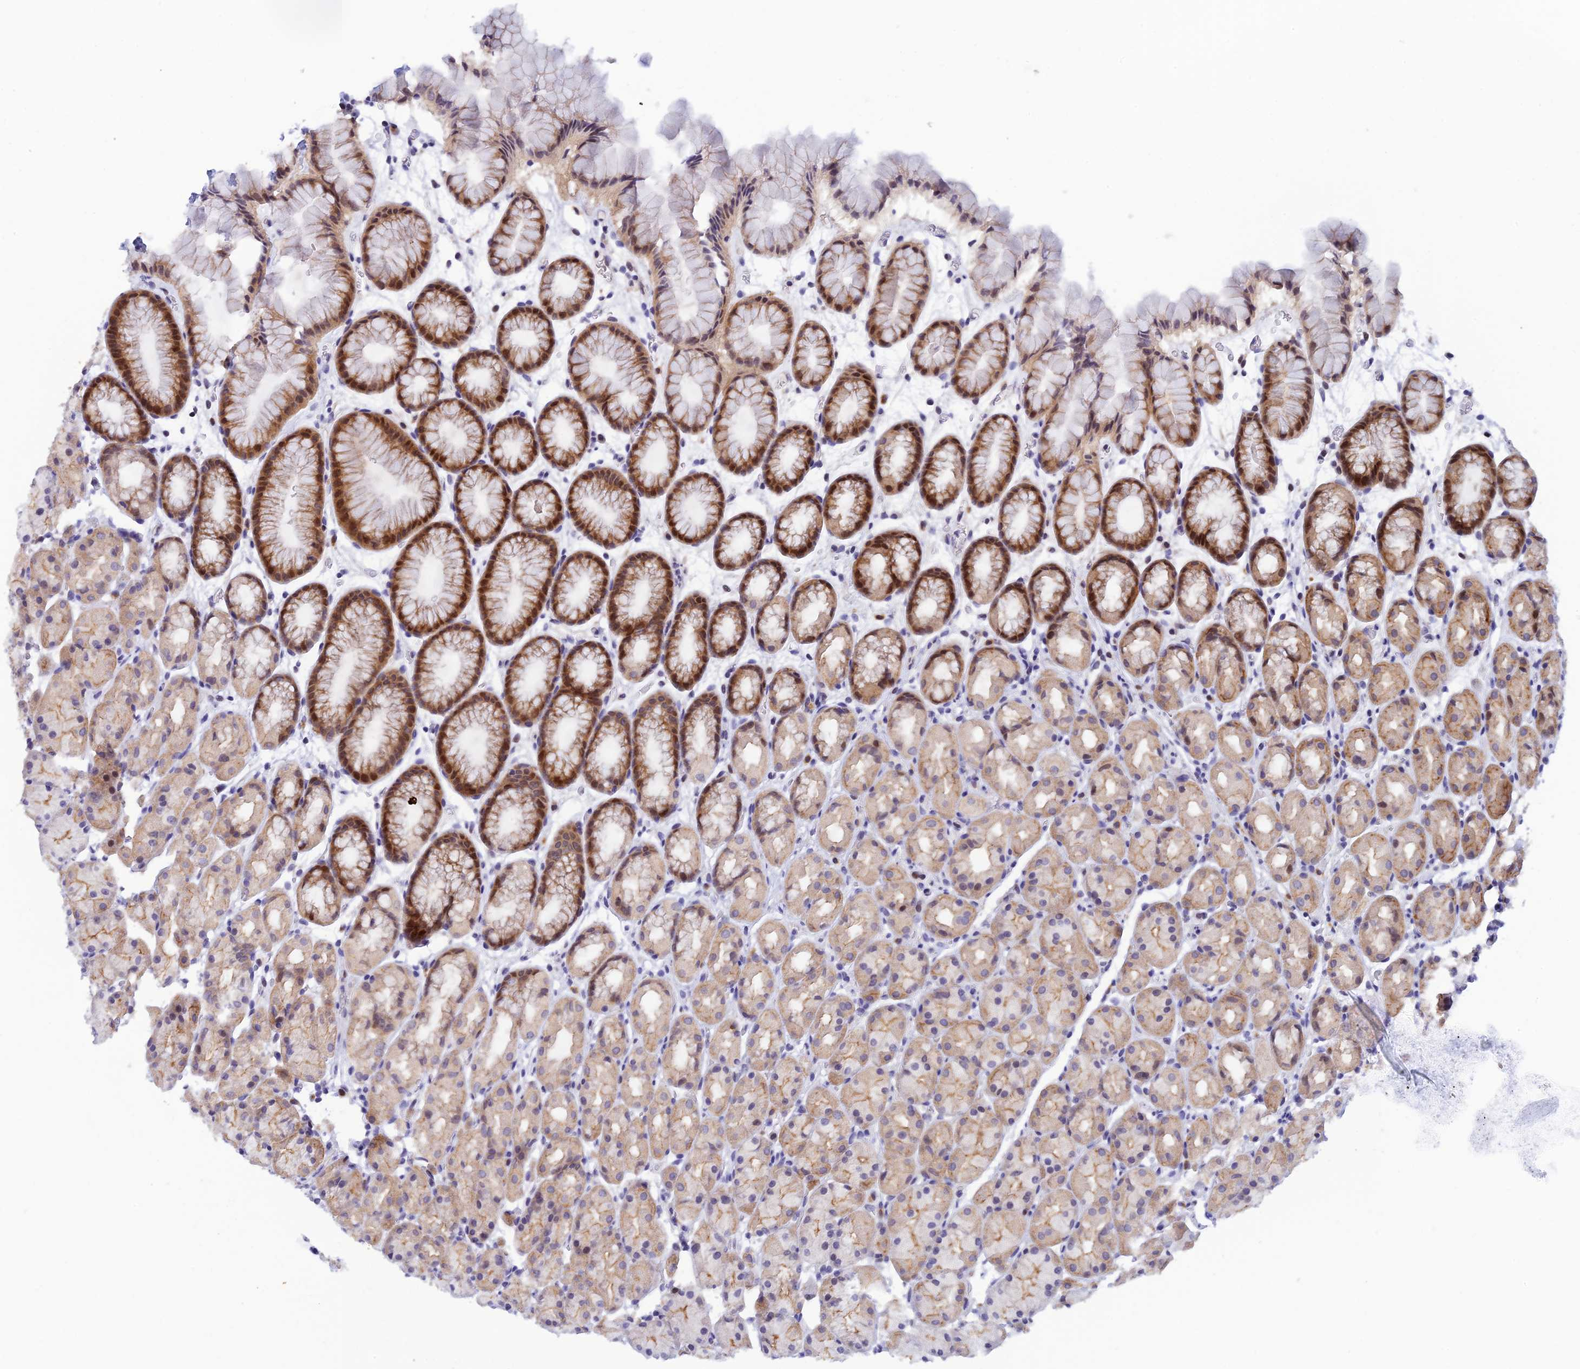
{"staining": {"intensity": "moderate", "quantity": "25%-75%", "location": "cytoplasmic/membranous,nuclear"}, "tissue": "stomach", "cell_type": "Glandular cells", "image_type": "normal", "snomed": [{"axis": "morphology", "description": "Normal tissue, NOS"}, {"axis": "topography", "description": "Stomach, upper"}, {"axis": "topography", "description": "Stomach"}], "caption": "Stomach stained with DAB (3,3'-diaminobenzidine) immunohistochemistry (IHC) demonstrates medium levels of moderate cytoplasmic/membranous,nuclear positivity in approximately 25%-75% of glandular cells.", "gene": "RASGEF1B", "patient": {"sex": "male", "age": 47}}